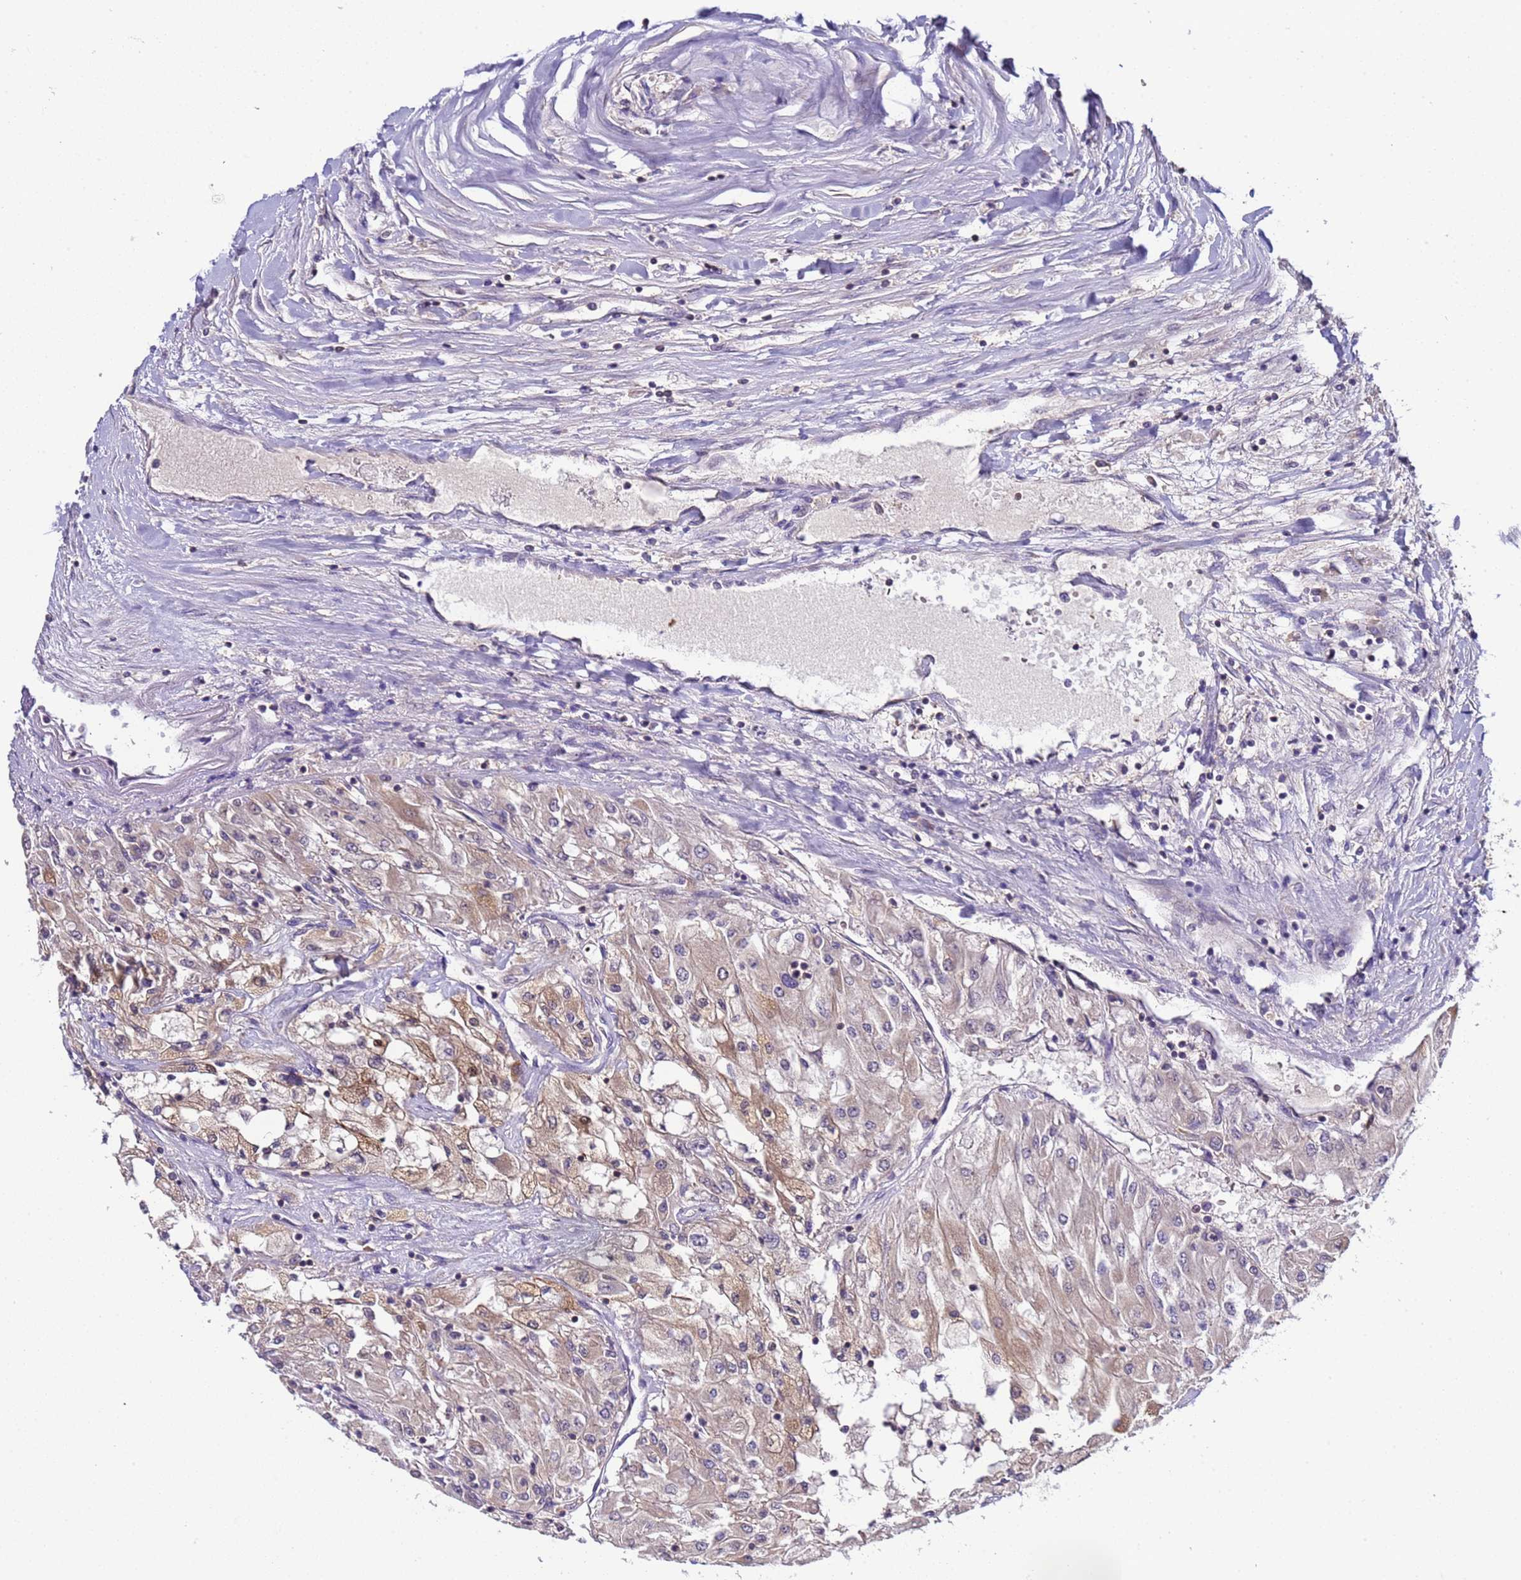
{"staining": {"intensity": "weak", "quantity": "25%-75%", "location": "cytoplasmic/membranous"}, "tissue": "renal cancer", "cell_type": "Tumor cells", "image_type": "cancer", "snomed": [{"axis": "morphology", "description": "Adenocarcinoma, NOS"}, {"axis": "topography", "description": "Kidney"}], "caption": "This photomicrograph displays IHC staining of adenocarcinoma (renal), with low weak cytoplasmic/membranous expression in about 25%-75% of tumor cells.", "gene": "ELMOD2", "patient": {"sex": "male", "age": 80}}